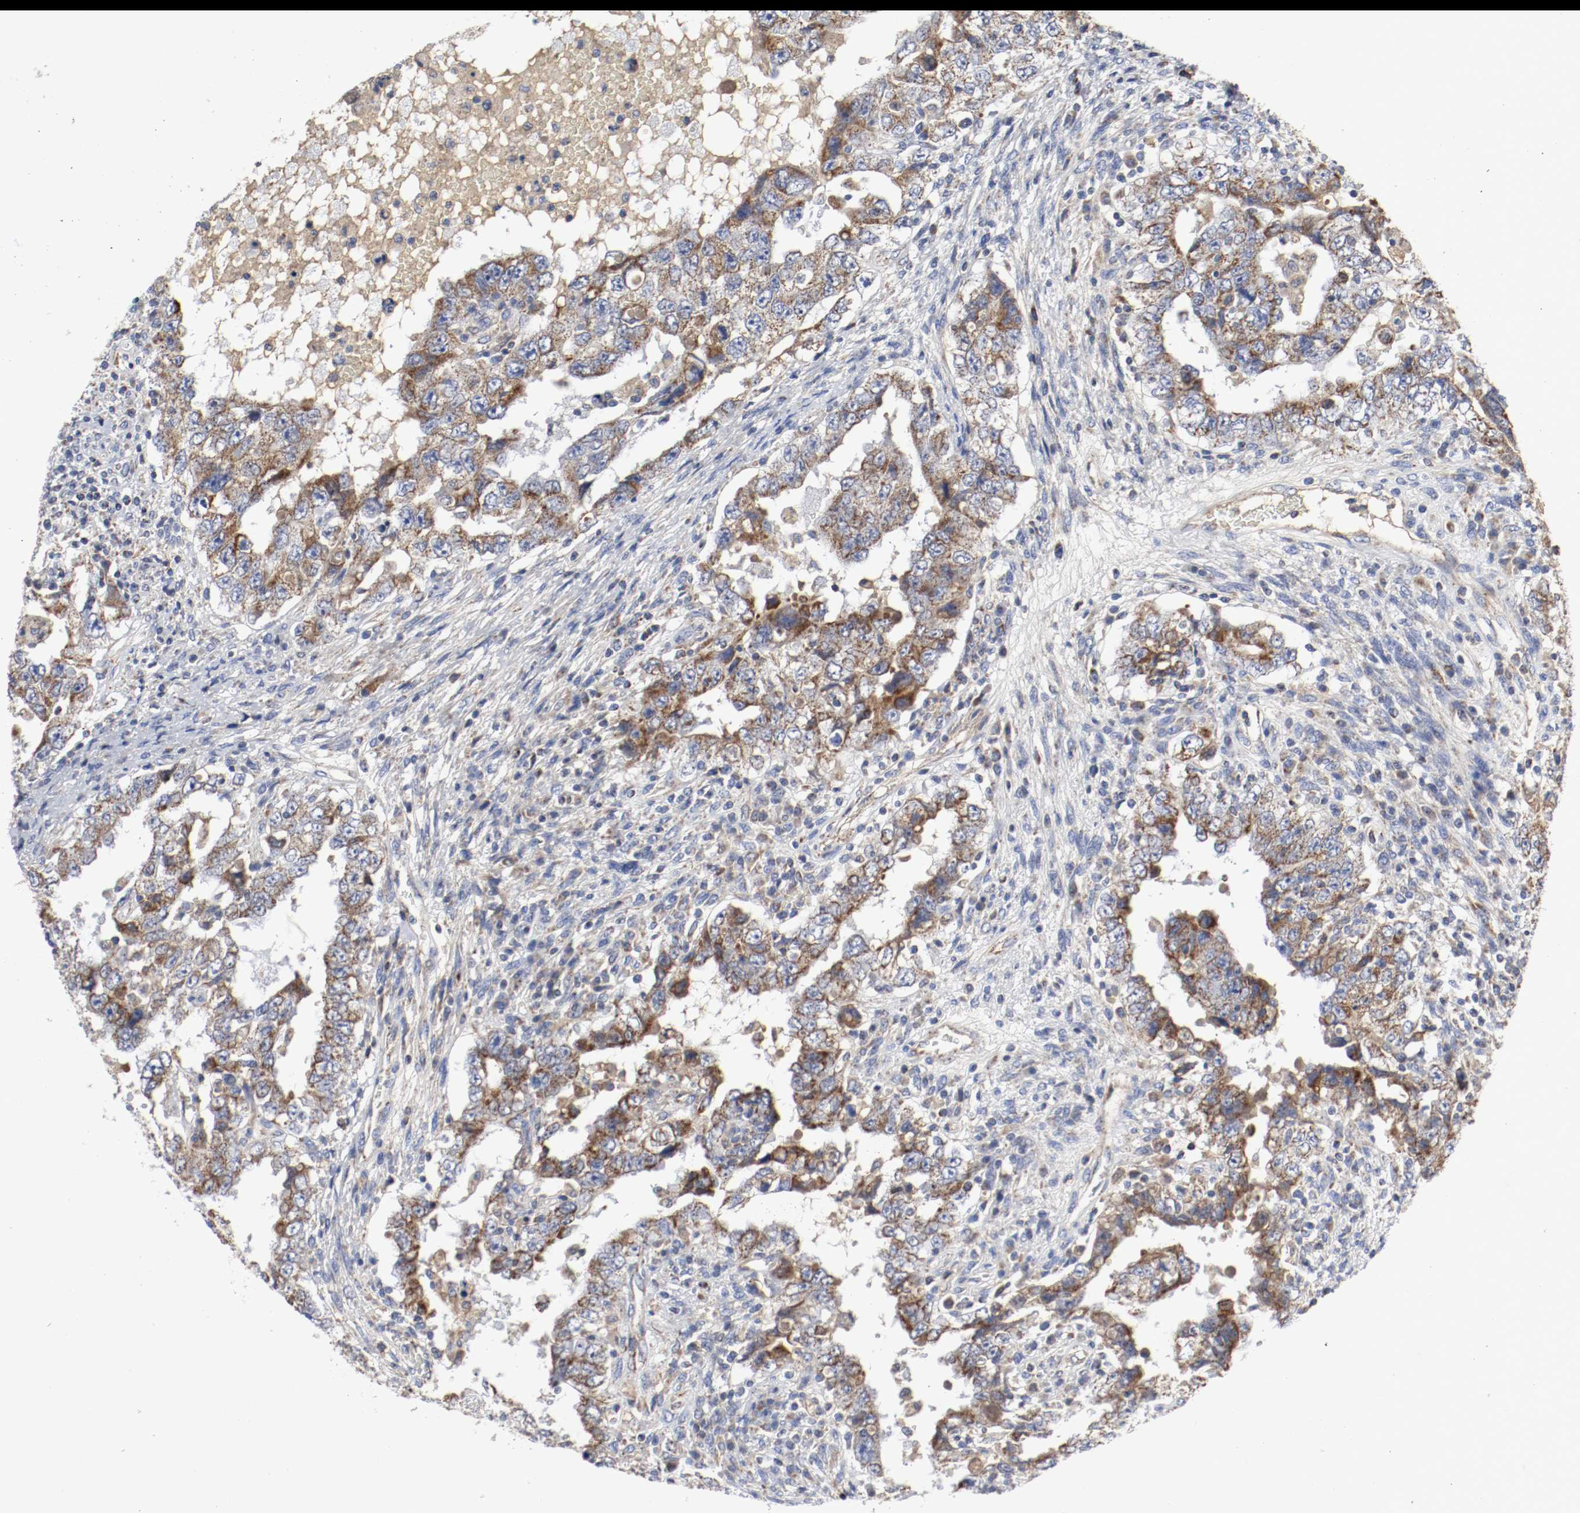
{"staining": {"intensity": "moderate", "quantity": ">75%", "location": "cytoplasmic/membranous"}, "tissue": "testis cancer", "cell_type": "Tumor cells", "image_type": "cancer", "snomed": [{"axis": "morphology", "description": "Carcinoma, Embryonal, NOS"}, {"axis": "topography", "description": "Testis"}], "caption": "There is medium levels of moderate cytoplasmic/membranous staining in tumor cells of embryonal carcinoma (testis), as demonstrated by immunohistochemical staining (brown color).", "gene": "AFG3L2", "patient": {"sex": "male", "age": 26}}